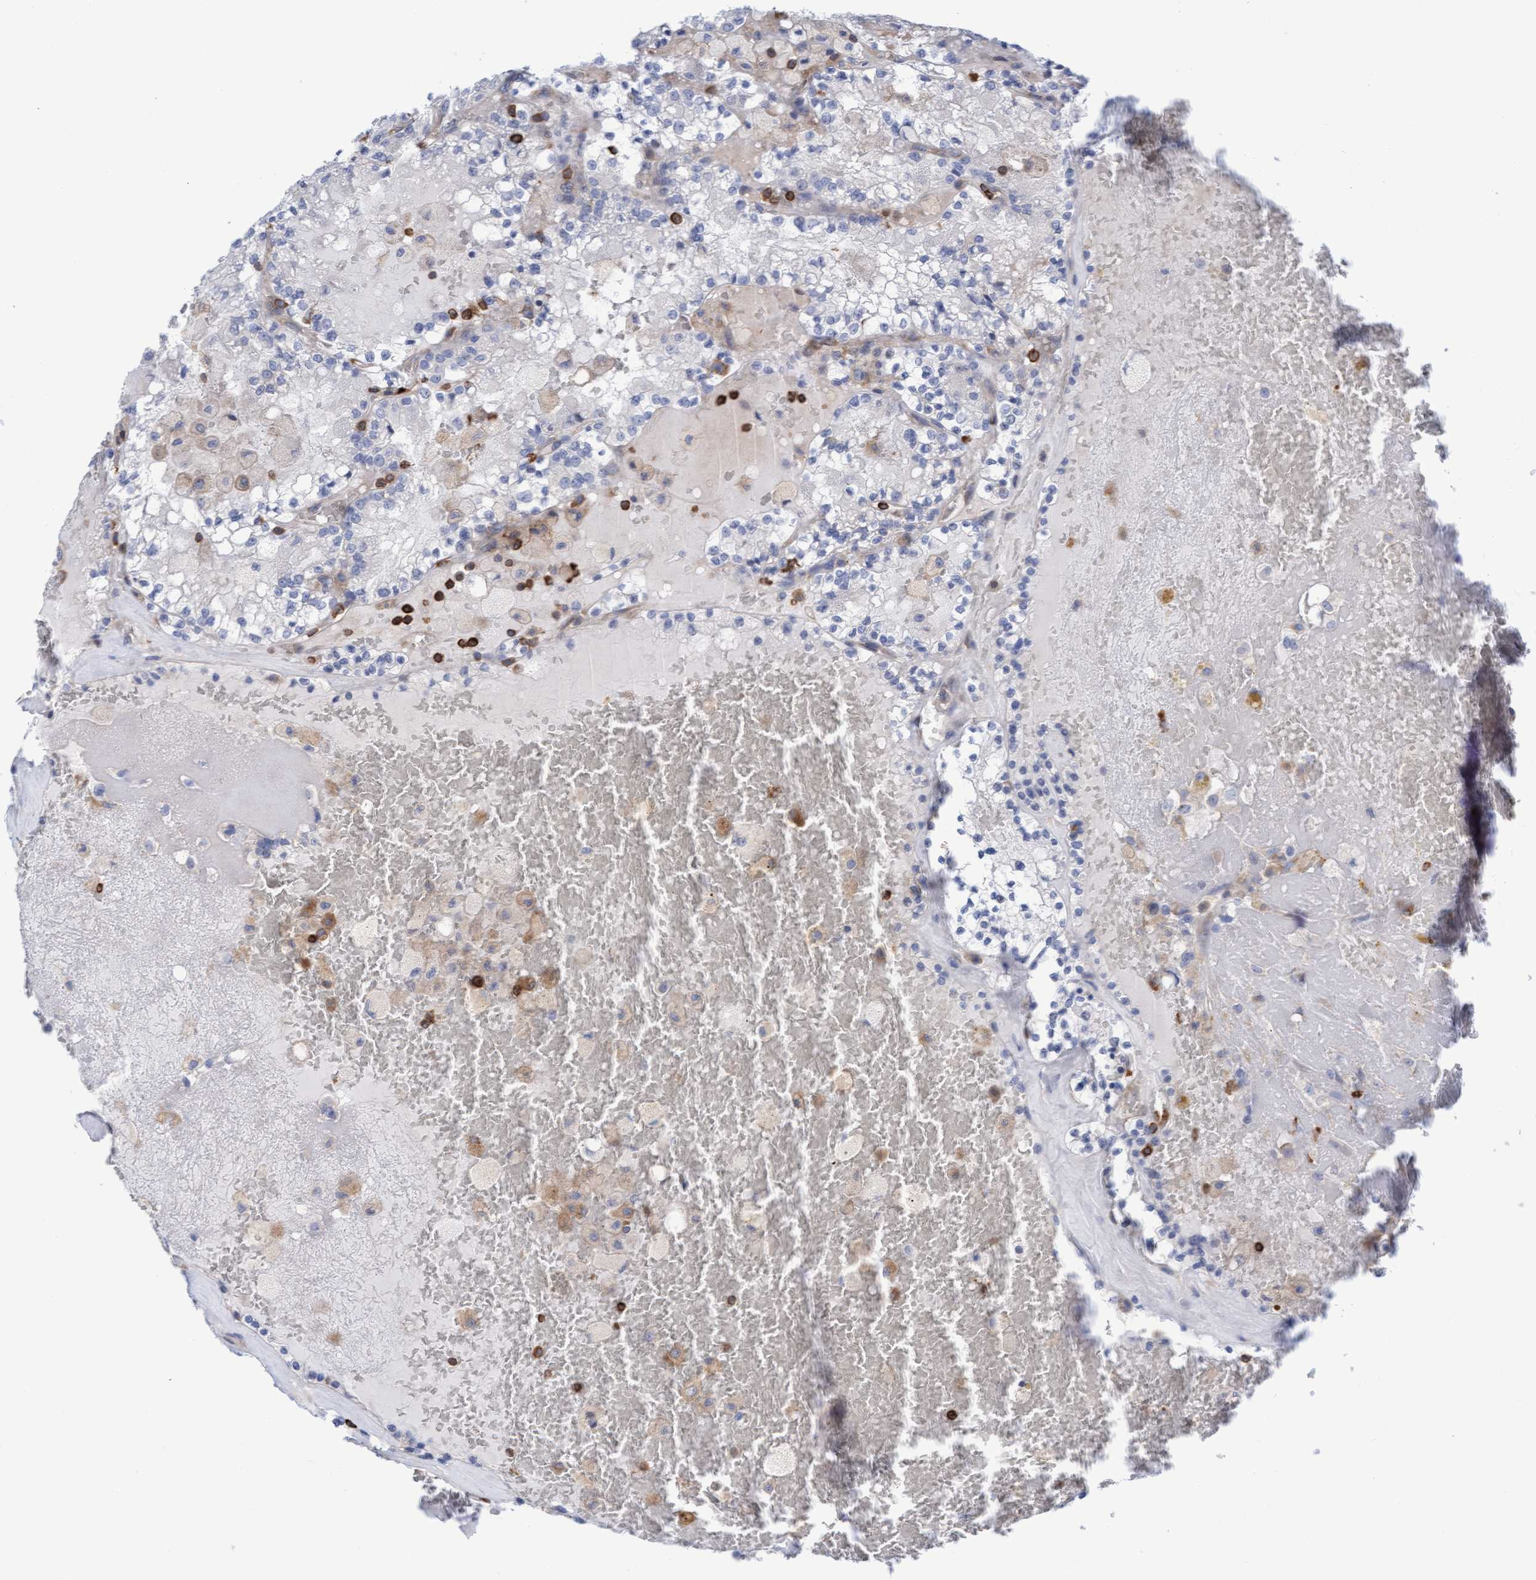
{"staining": {"intensity": "negative", "quantity": "none", "location": "none"}, "tissue": "renal cancer", "cell_type": "Tumor cells", "image_type": "cancer", "snomed": [{"axis": "morphology", "description": "Adenocarcinoma, NOS"}, {"axis": "topography", "description": "Kidney"}], "caption": "Renal cancer was stained to show a protein in brown. There is no significant expression in tumor cells.", "gene": "FNBP1", "patient": {"sex": "female", "age": 56}}